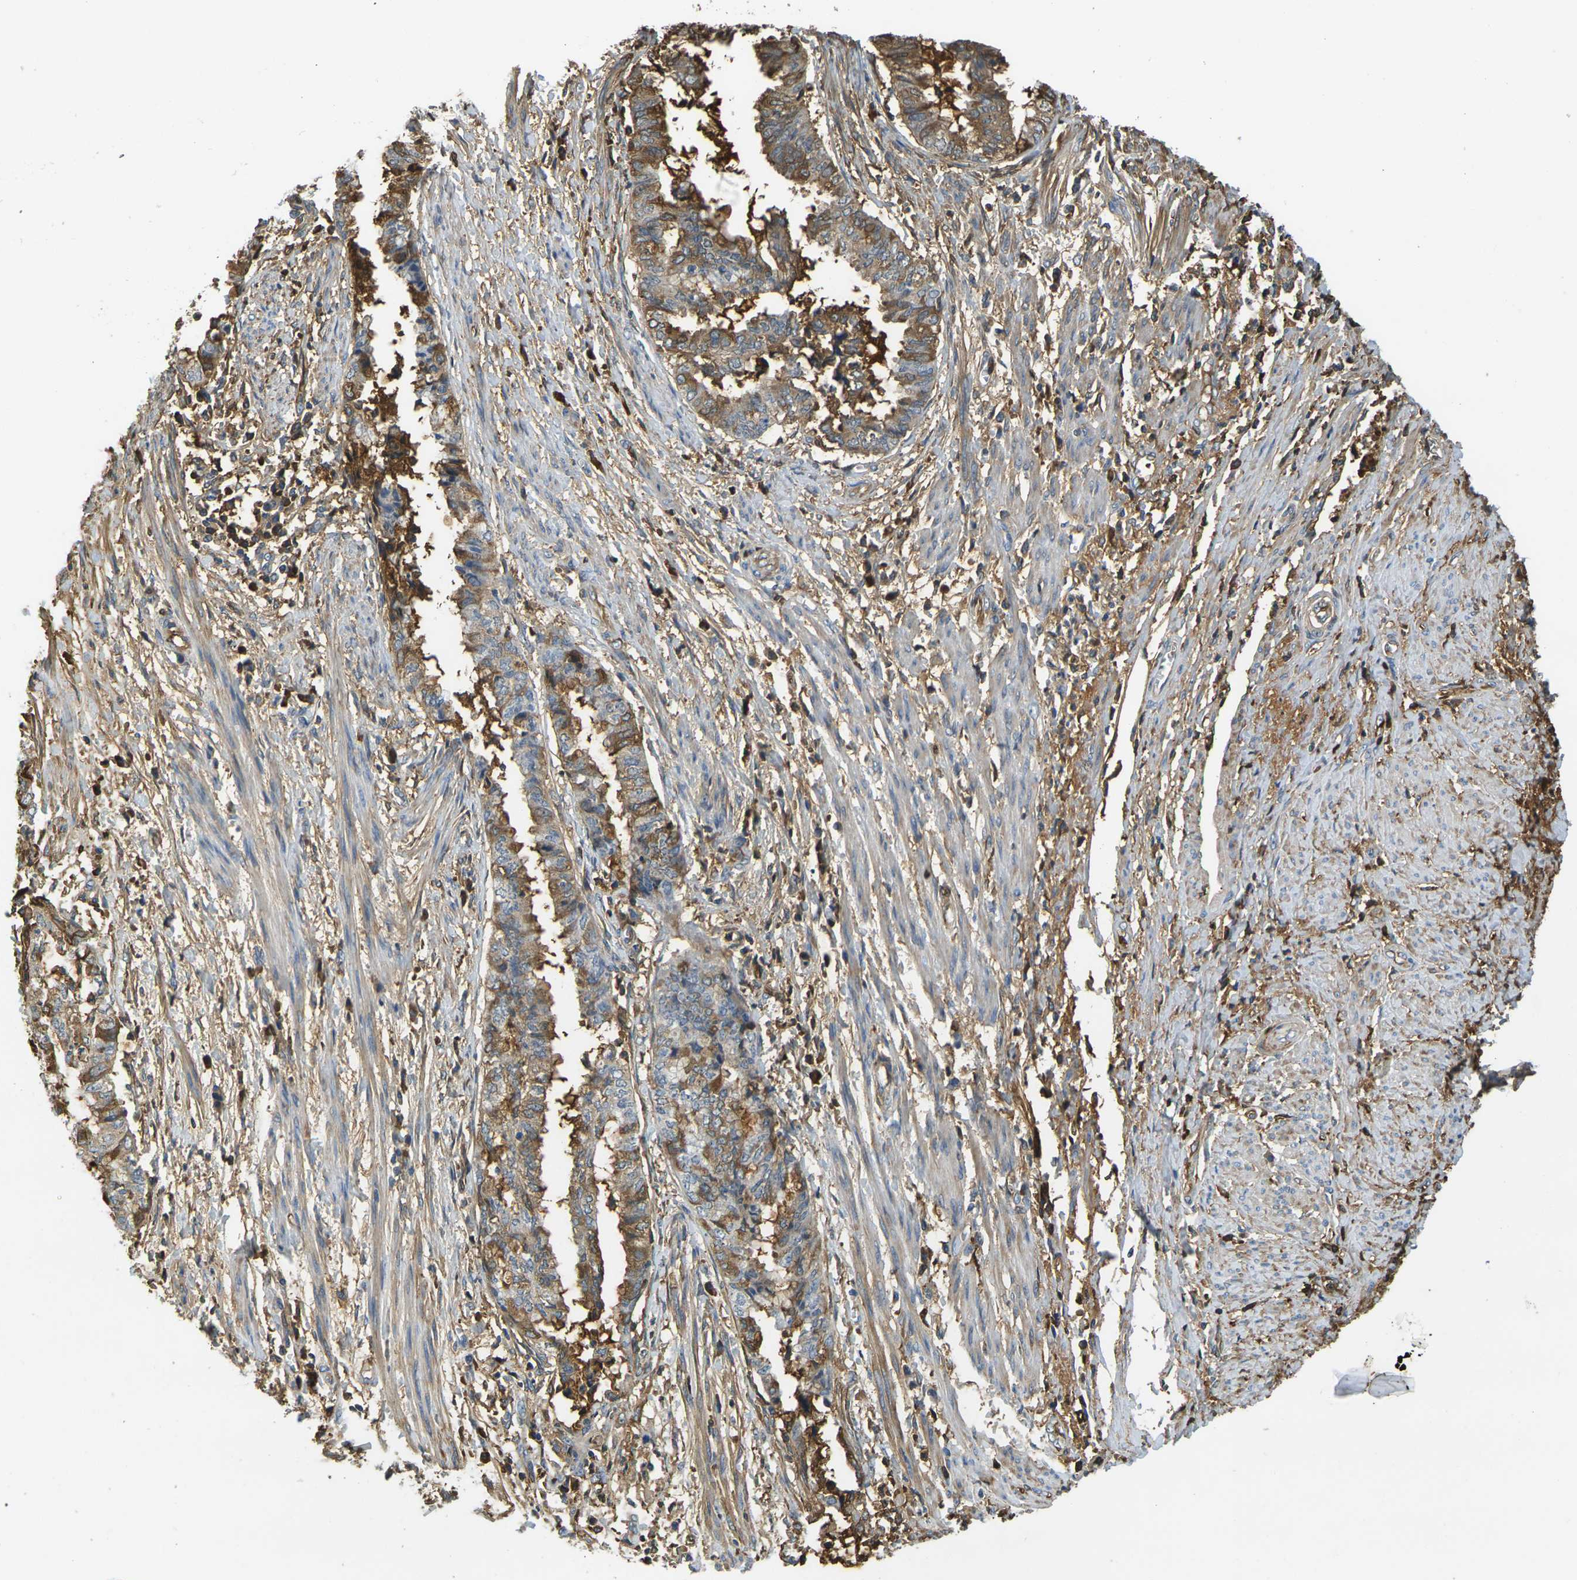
{"staining": {"intensity": "moderate", "quantity": ">75%", "location": "cytoplasmic/membranous"}, "tissue": "endometrial cancer", "cell_type": "Tumor cells", "image_type": "cancer", "snomed": [{"axis": "morphology", "description": "Necrosis, NOS"}, {"axis": "morphology", "description": "Adenocarcinoma, NOS"}, {"axis": "topography", "description": "Endometrium"}], "caption": "The histopathology image displays immunohistochemical staining of endometrial cancer. There is moderate cytoplasmic/membranous staining is present in about >75% of tumor cells.", "gene": "PLCD1", "patient": {"sex": "female", "age": 79}}